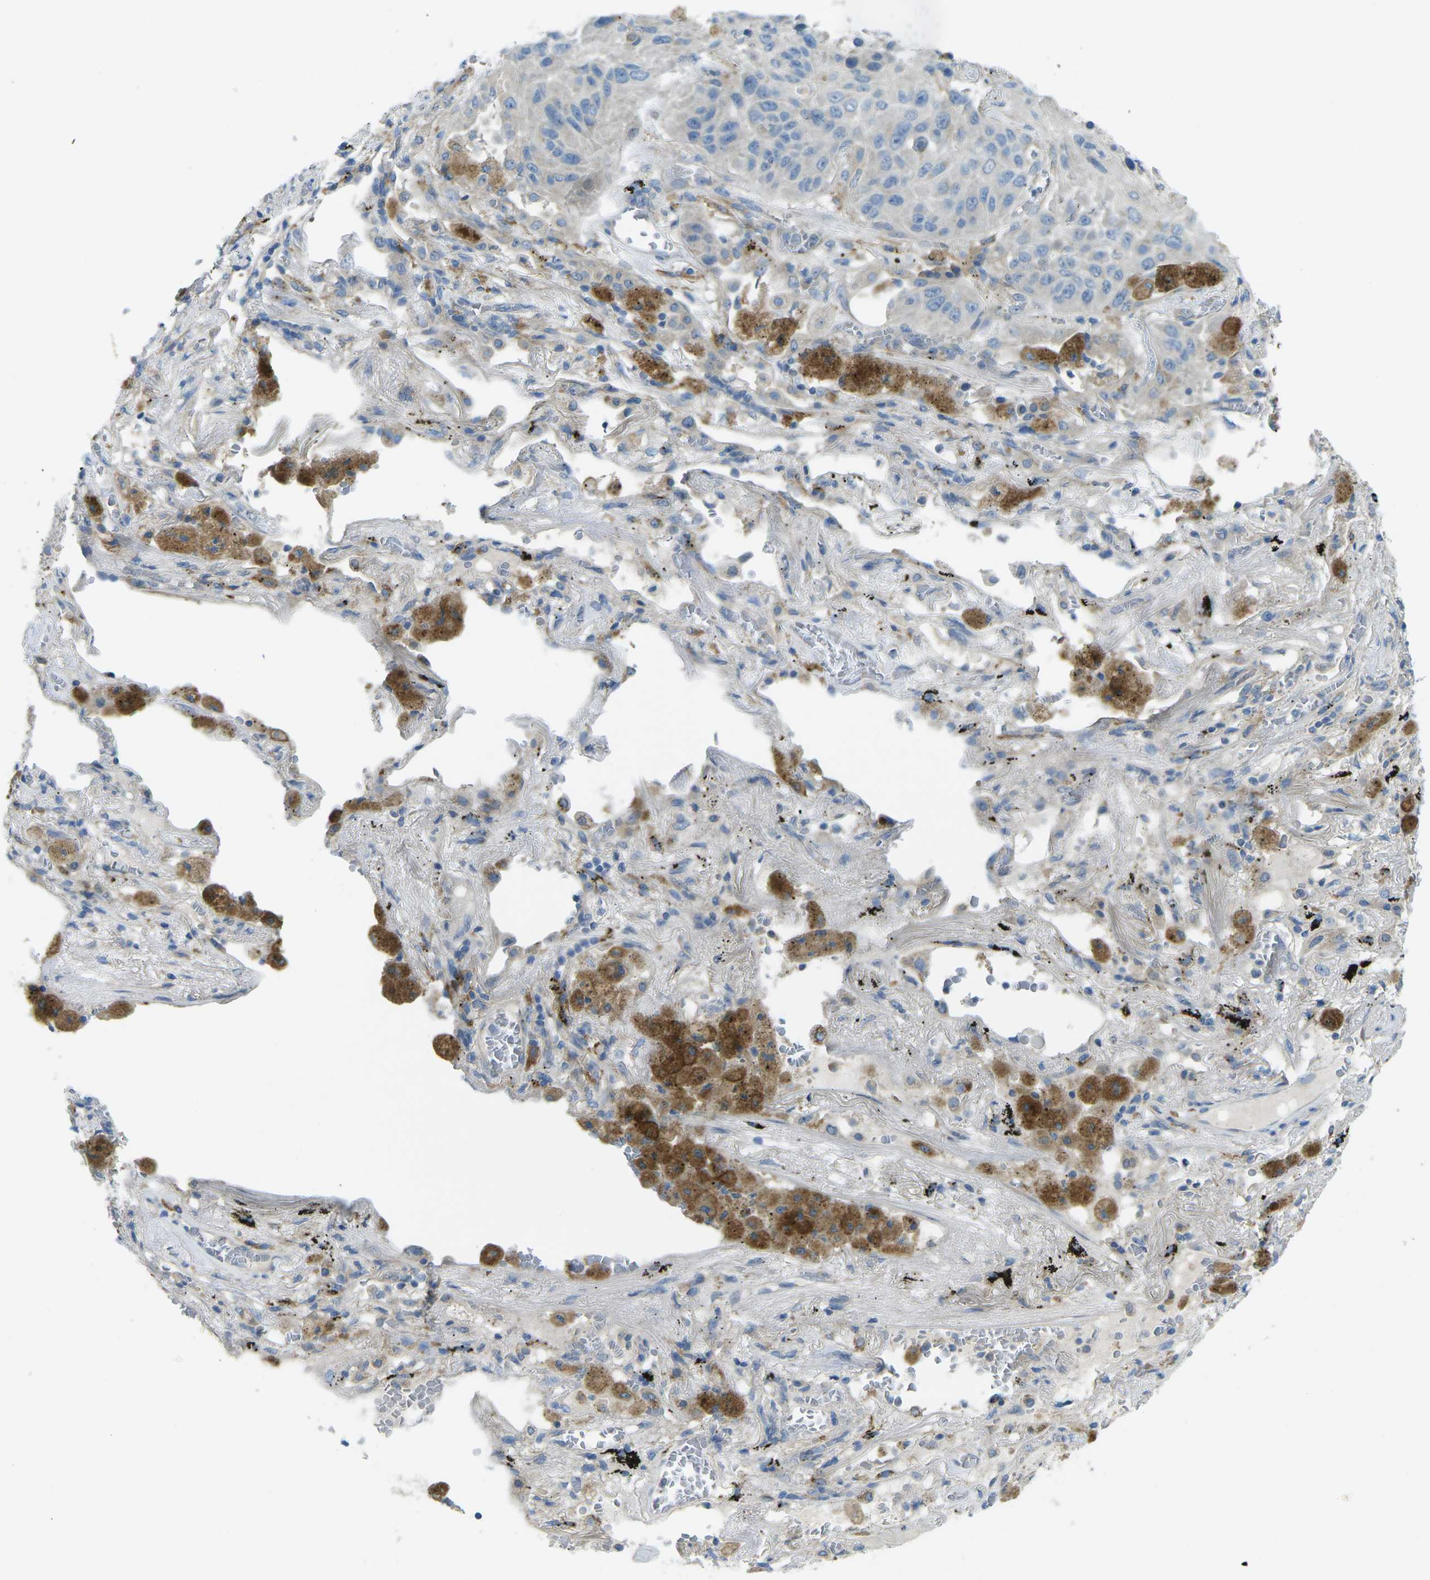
{"staining": {"intensity": "negative", "quantity": "none", "location": "none"}, "tissue": "lung cancer", "cell_type": "Tumor cells", "image_type": "cancer", "snomed": [{"axis": "morphology", "description": "Squamous cell carcinoma, NOS"}, {"axis": "topography", "description": "Lung"}], "caption": "Tumor cells show no significant positivity in lung cancer (squamous cell carcinoma).", "gene": "MYLK4", "patient": {"sex": "male", "age": 57}}